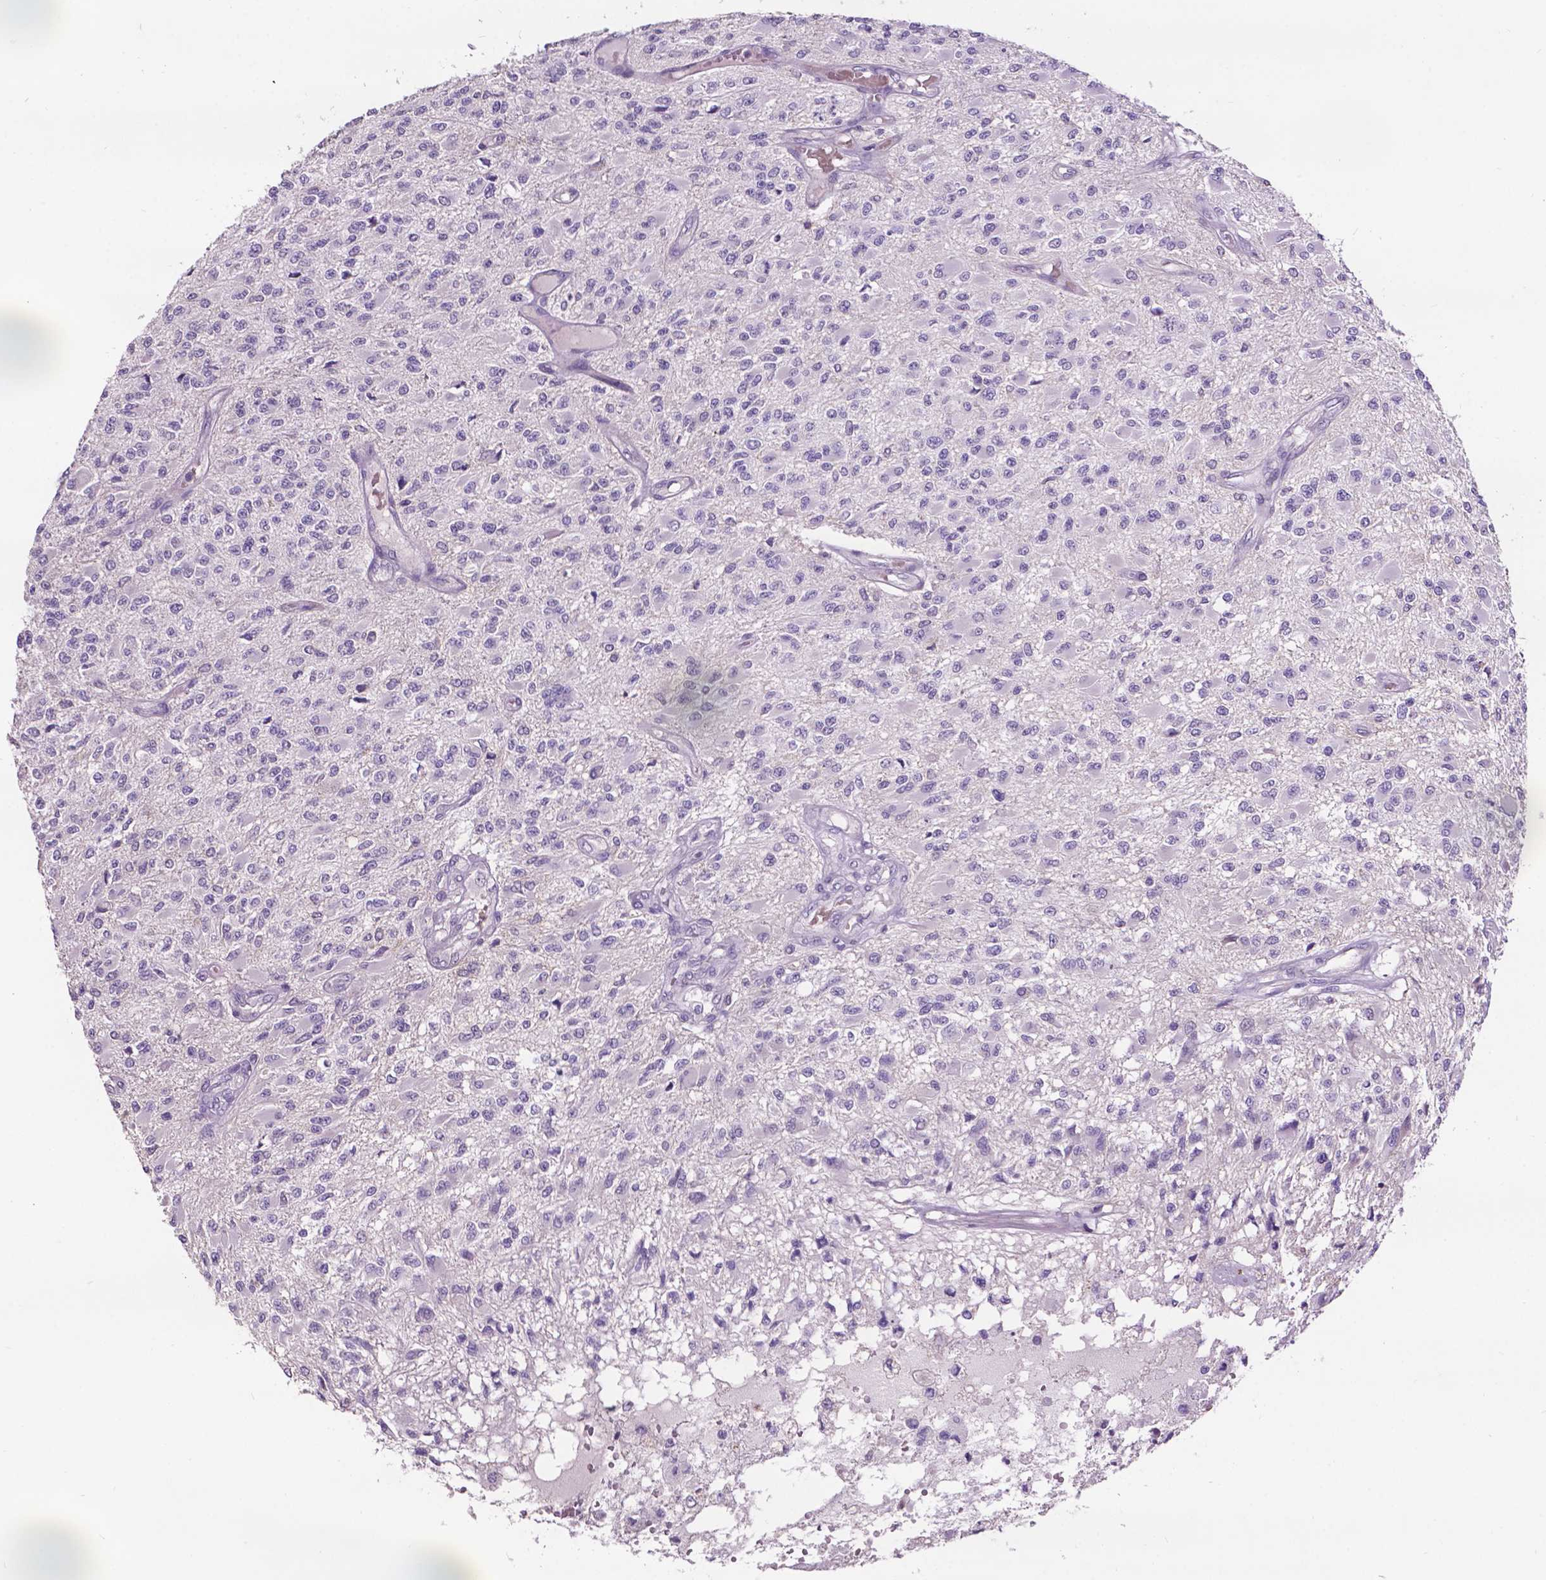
{"staining": {"intensity": "negative", "quantity": "none", "location": "none"}, "tissue": "glioma", "cell_type": "Tumor cells", "image_type": "cancer", "snomed": [{"axis": "morphology", "description": "Glioma, malignant, High grade"}, {"axis": "topography", "description": "Brain"}], "caption": "Immunohistochemical staining of human malignant glioma (high-grade) reveals no significant staining in tumor cells.", "gene": "PLSCR1", "patient": {"sex": "female", "age": 63}}